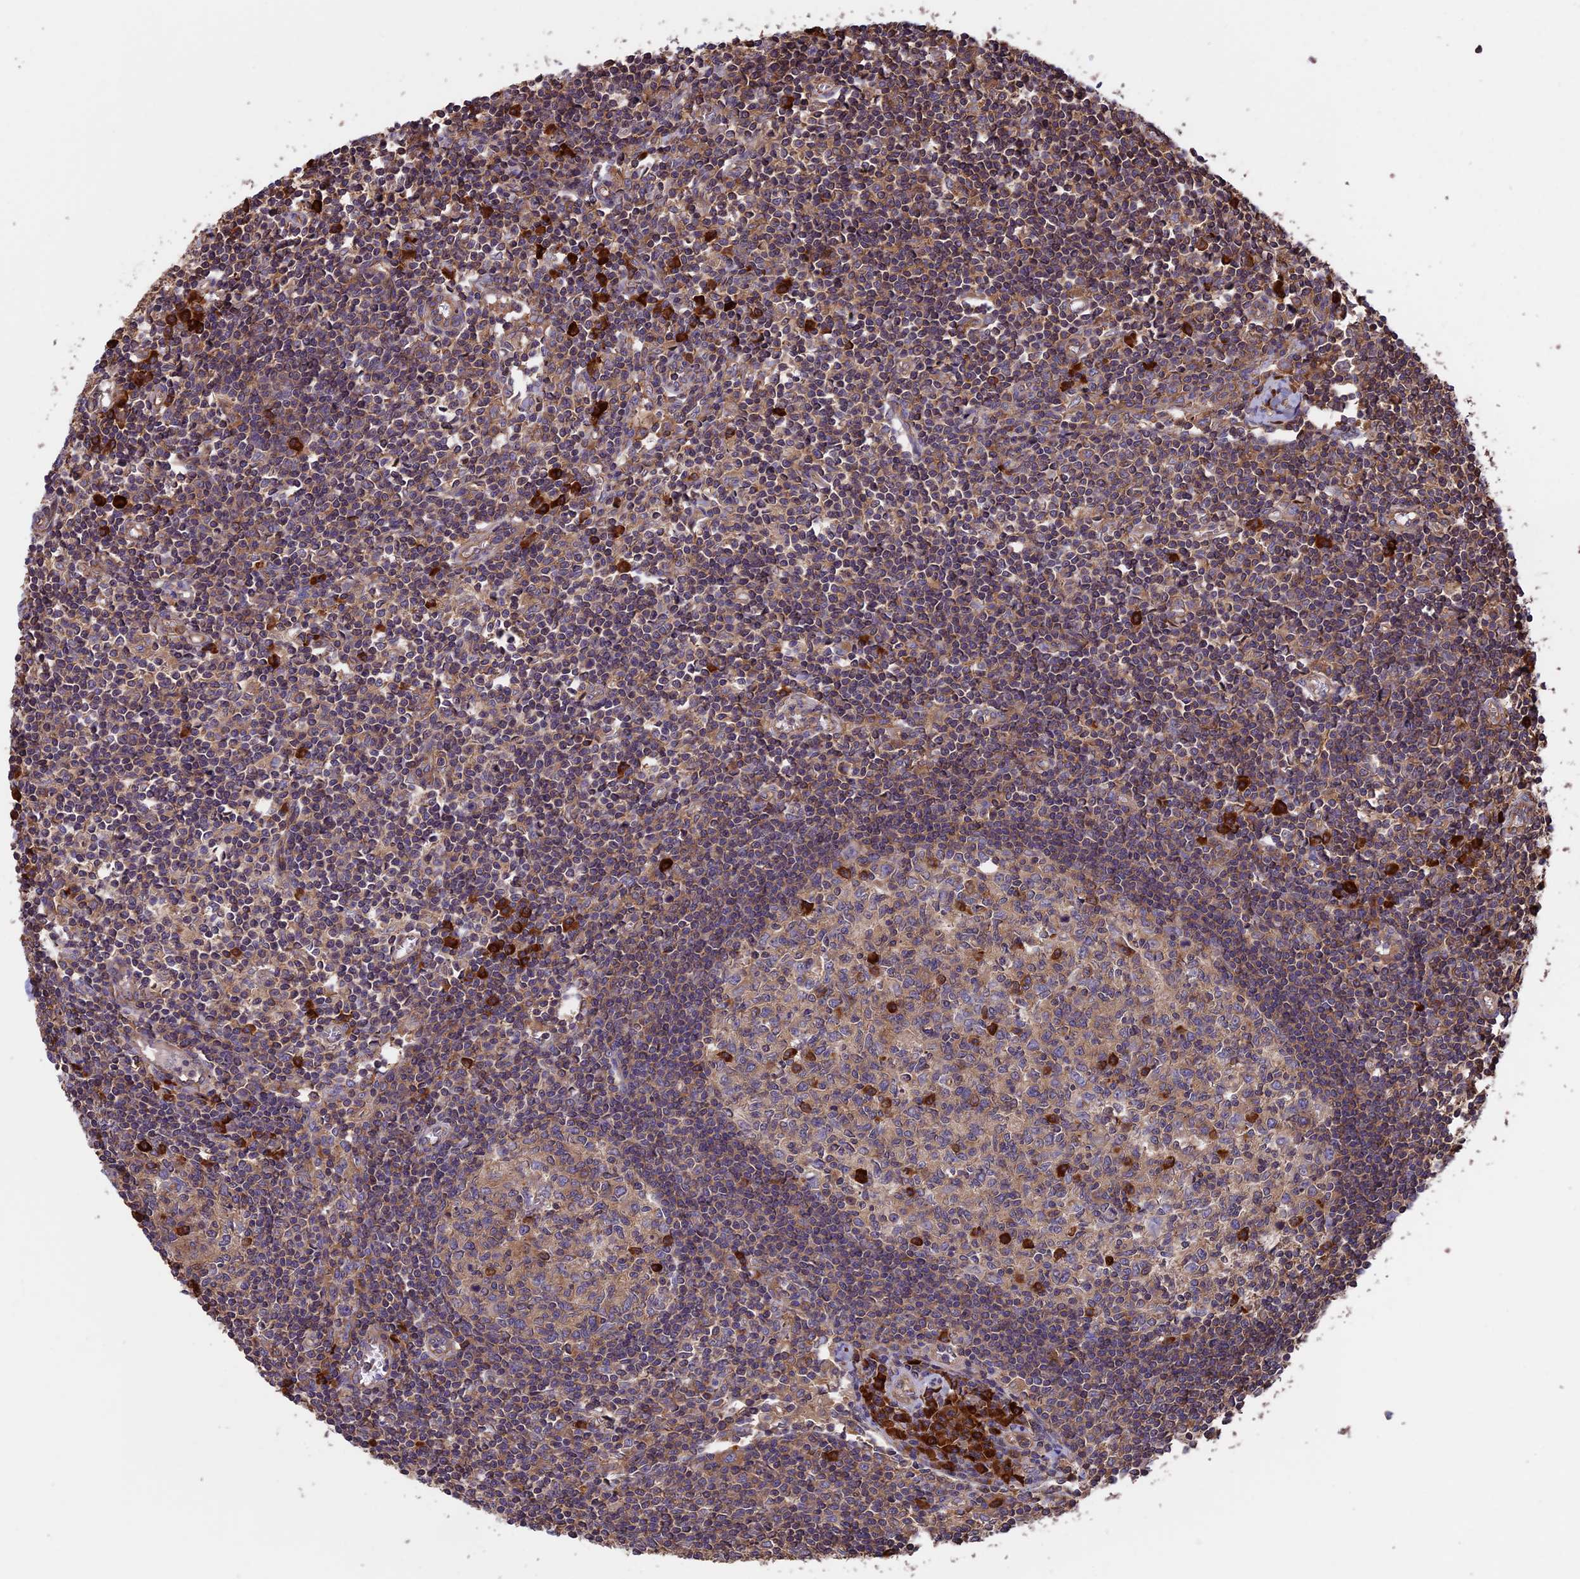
{"staining": {"intensity": "strong", "quantity": "<25%", "location": "cytoplasmic/membranous"}, "tissue": "lymph node", "cell_type": "Germinal center cells", "image_type": "normal", "snomed": [{"axis": "morphology", "description": "Normal tissue, NOS"}, {"axis": "topography", "description": "Lymph node"}], "caption": "Protein analysis of benign lymph node reveals strong cytoplasmic/membranous expression in approximately <25% of germinal center cells.", "gene": "GAS8", "patient": {"sex": "female", "age": 55}}